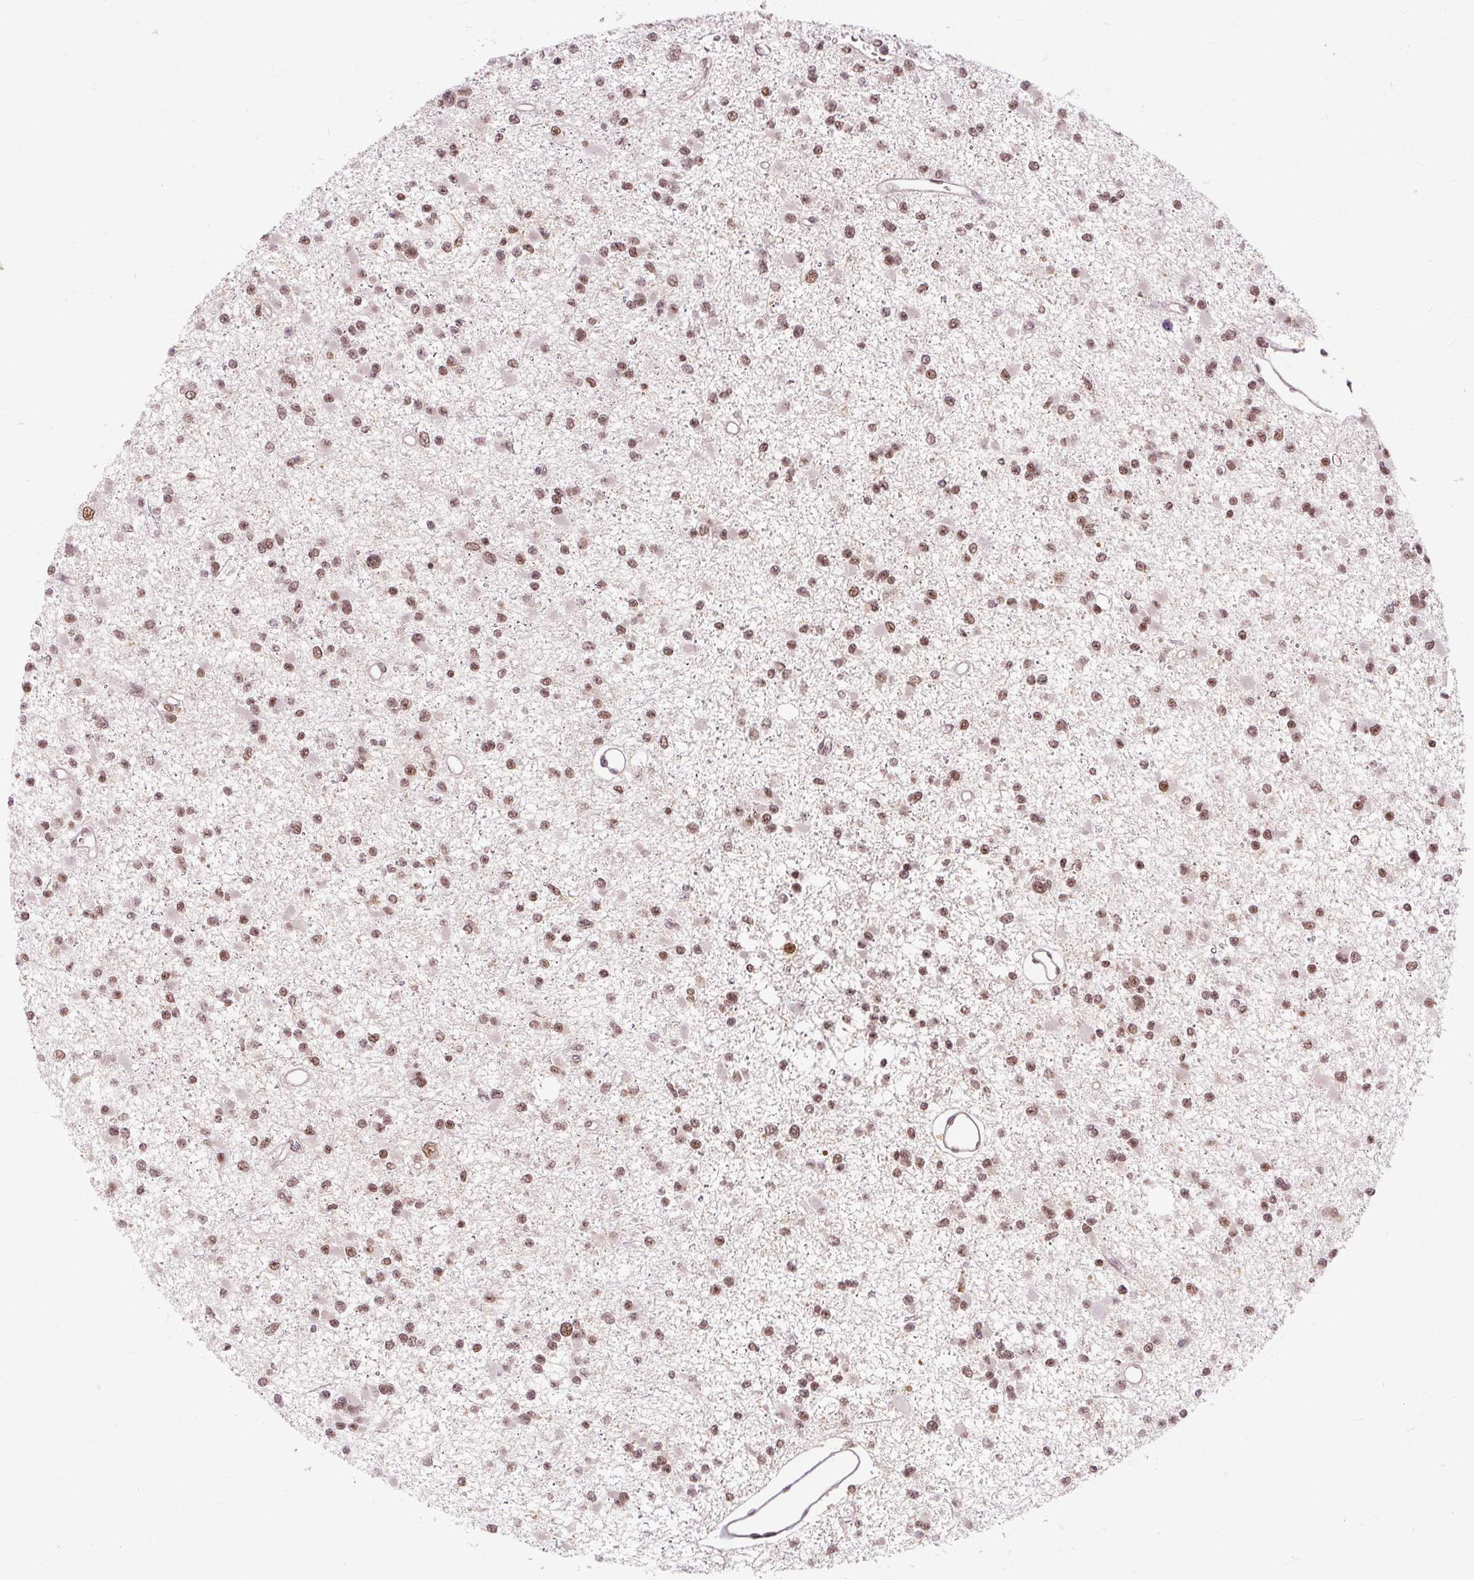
{"staining": {"intensity": "moderate", "quantity": ">75%", "location": "nuclear"}, "tissue": "glioma", "cell_type": "Tumor cells", "image_type": "cancer", "snomed": [{"axis": "morphology", "description": "Glioma, malignant, Low grade"}, {"axis": "topography", "description": "Brain"}], "caption": "Brown immunohistochemical staining in malignant glioma (low-grade) reveals moderate nuclear expression in approximately >75% of tumor cells.", "gene": "CSTF1", "patient": {"sex": "female", "age": 22}}